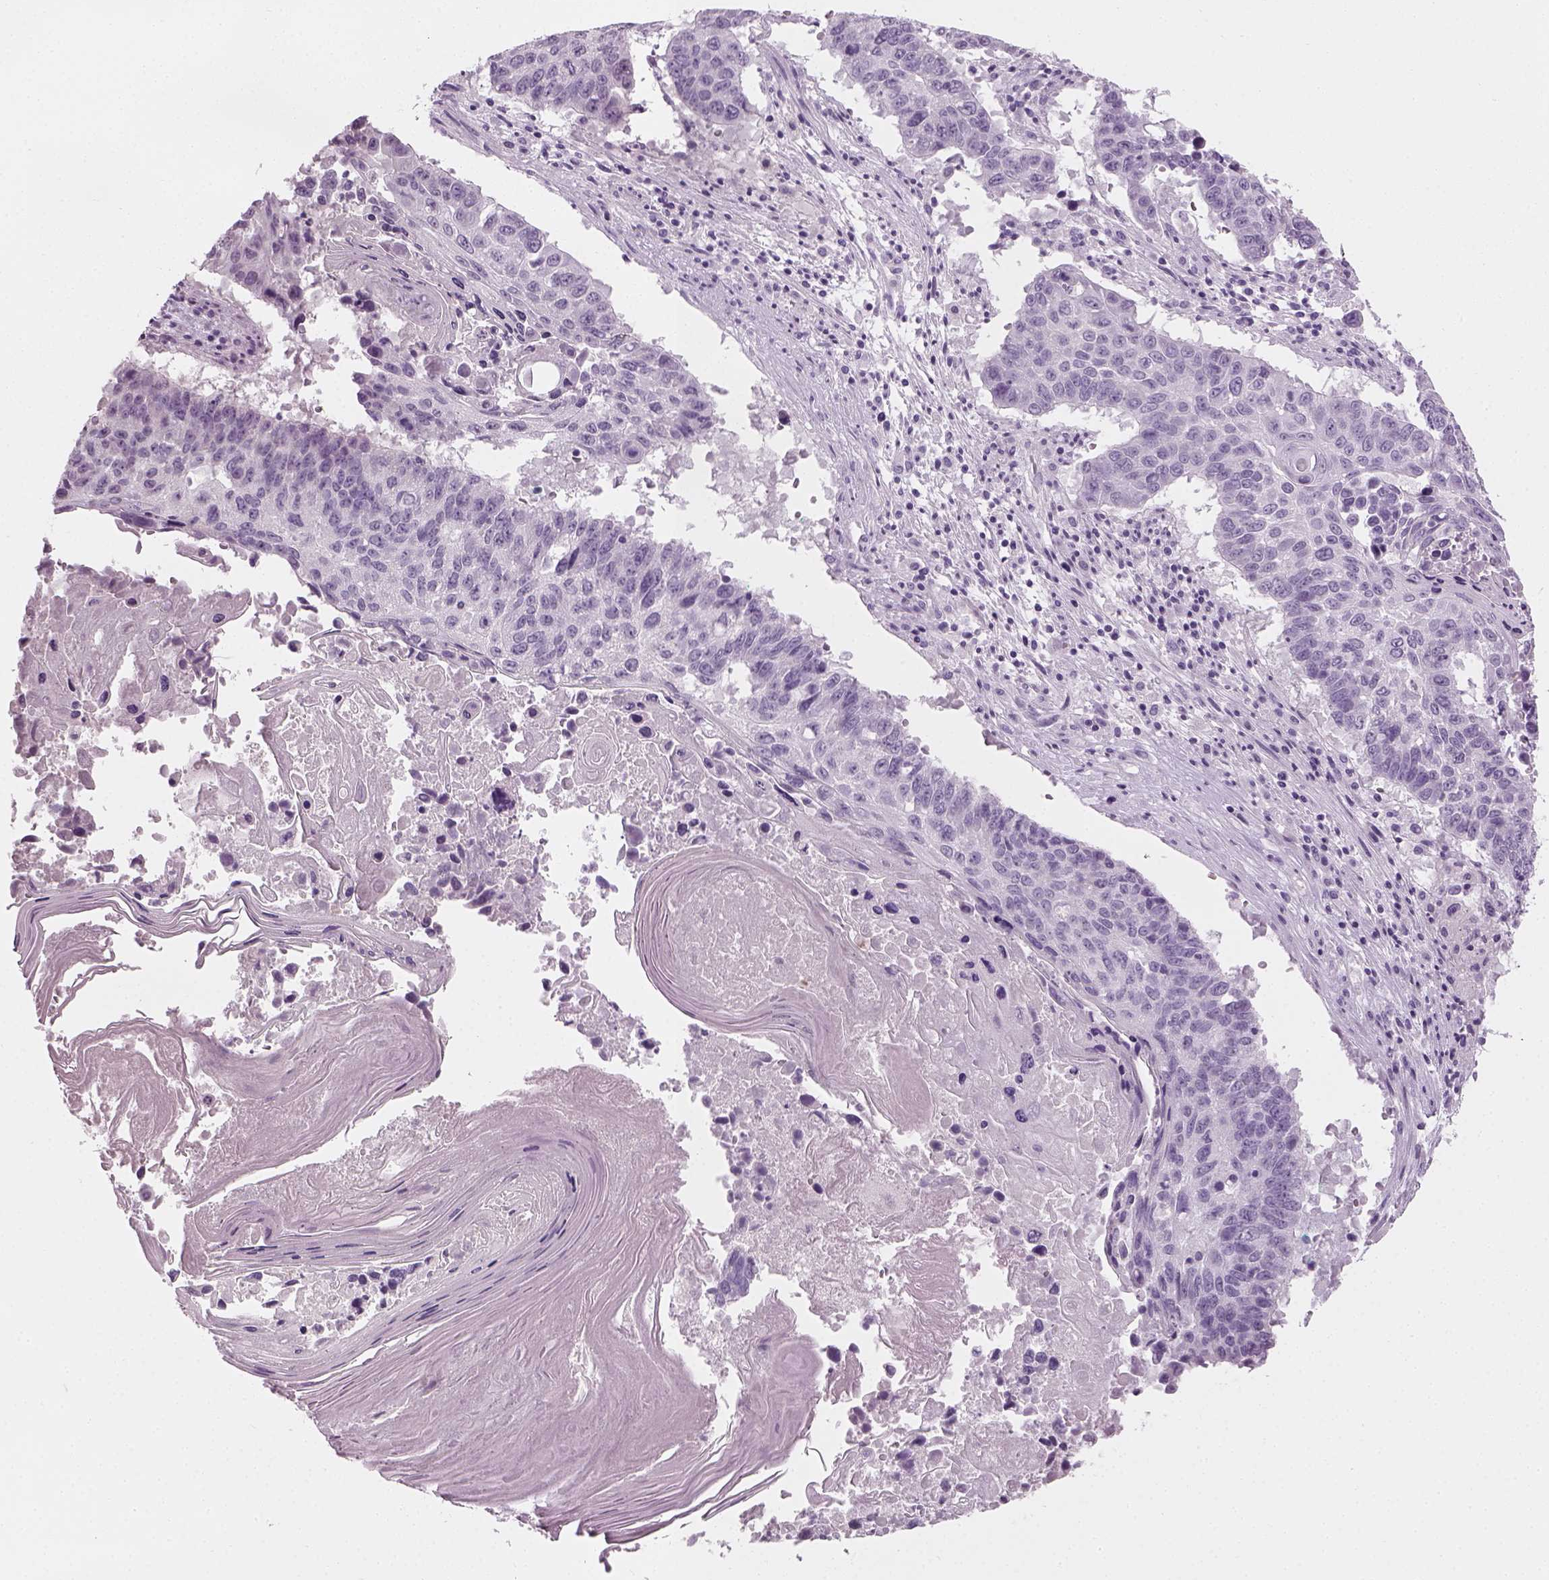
{"staining": {"intensity": "negative", "quantity": "none", "location": "none"}, "tissue": "lung cancer", "cell_type": "Tumor cells", "image_type": "cancer", "snomed": [{"axis": "morphology", "description": "Squamous cell carcinoma, NOS"}, {"axis": "topography", "description": "Lung"}], "caption": "Human lung cancer stained for a protein using IHC reveals no positivity in tumor cells.", "gene": "TH", "patient": {"sex": "male", "age": 73}}